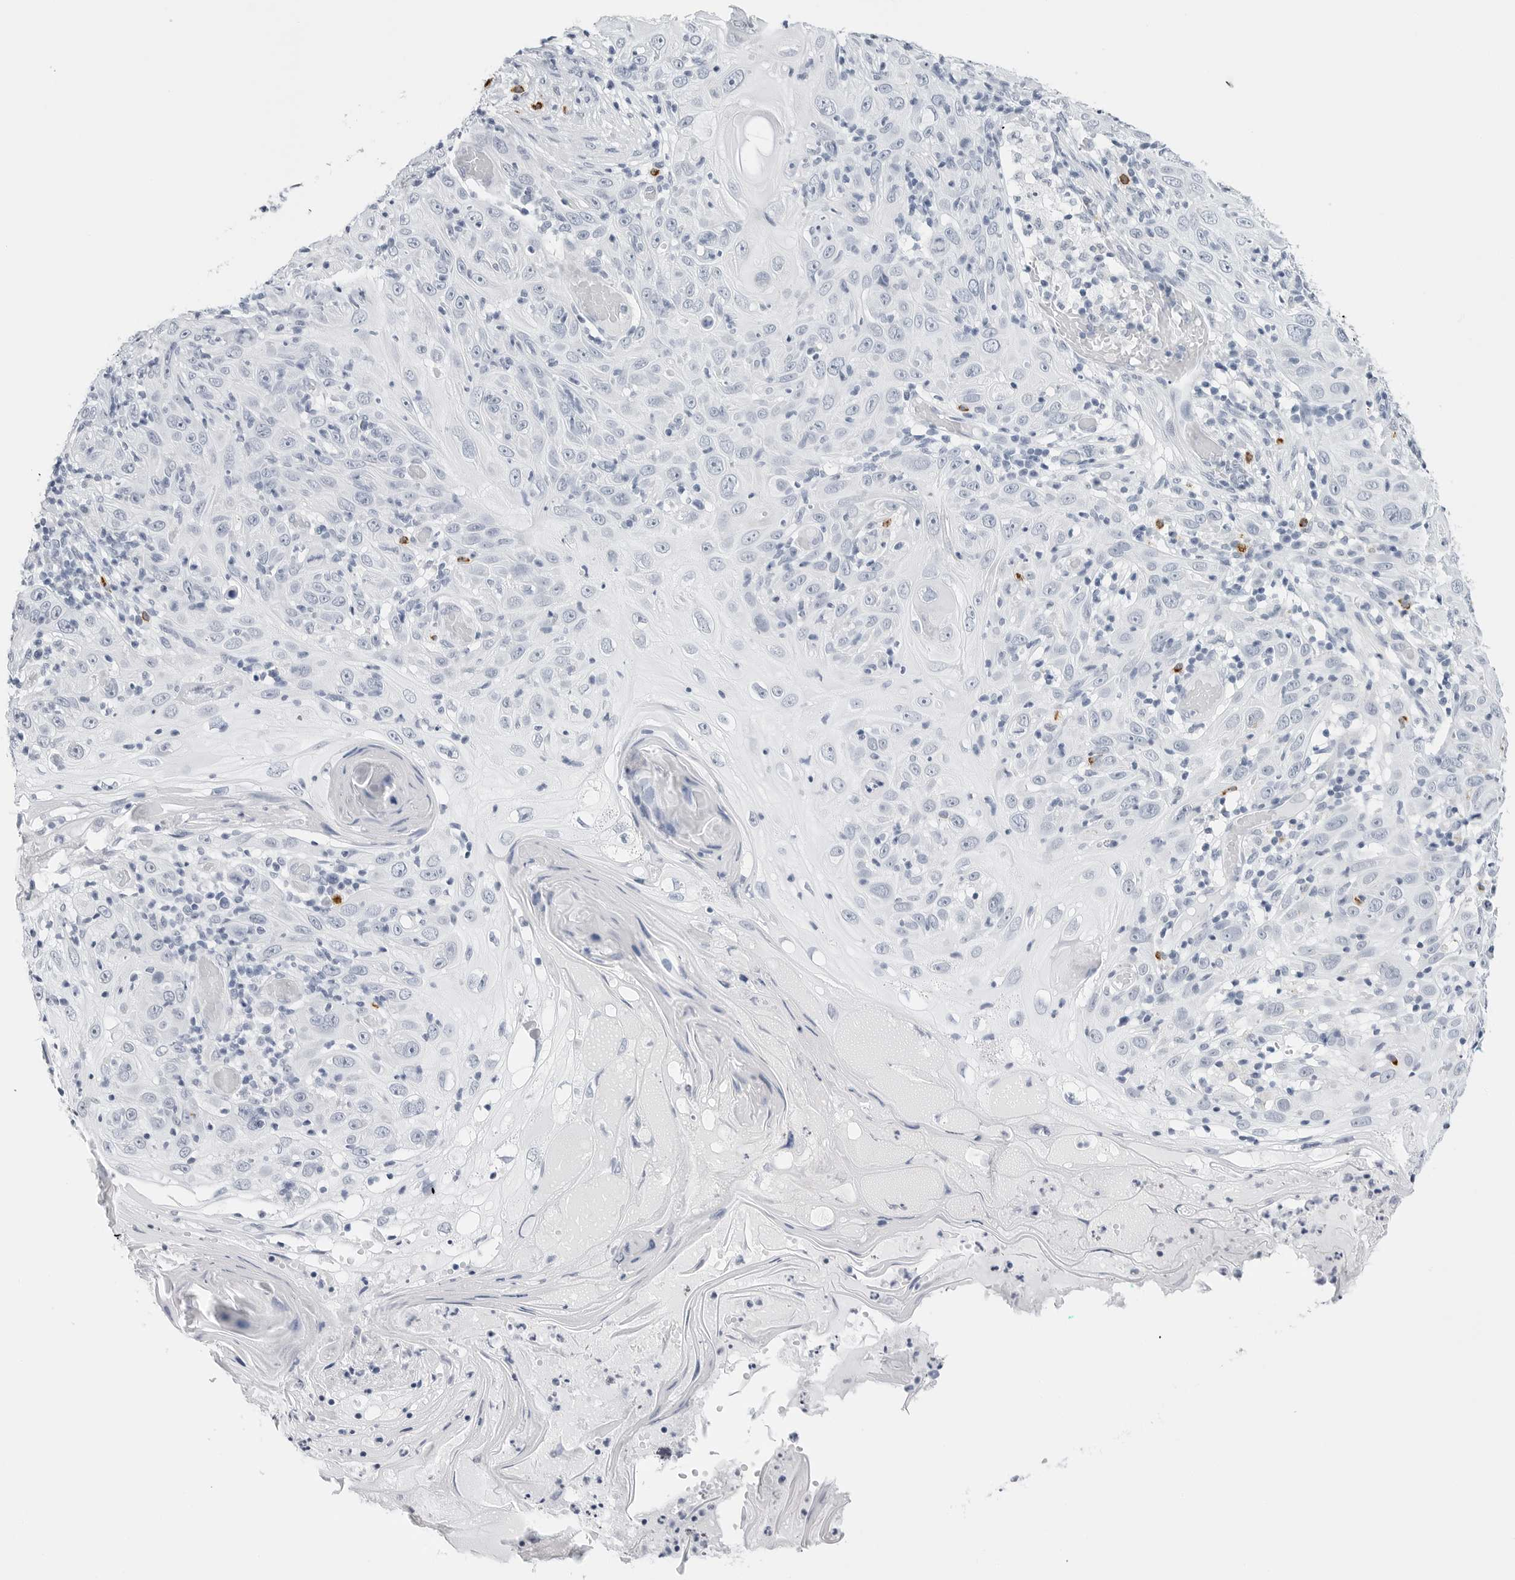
{"staining": {"intensity": "negative", "quantity": "none", "location": "none"}, "tissue": "skin cancer", "cell_type": "Tumor cells", "image_type": "cancer", "snomed": [{"axis": "morphology", "description": "Squamous cell carcinoma, NOS"}, {"axis": "topography", "description": "Skin"}], "caption": "This is a photomicrograph of IHC staining of skin squamous cell carcinoma, which shows no positivity in tumor cells. (IHC, brightfield microscopy, high magnification).", "gene": "HSPB7", "patient": {"sex": "female", "age": 88}}